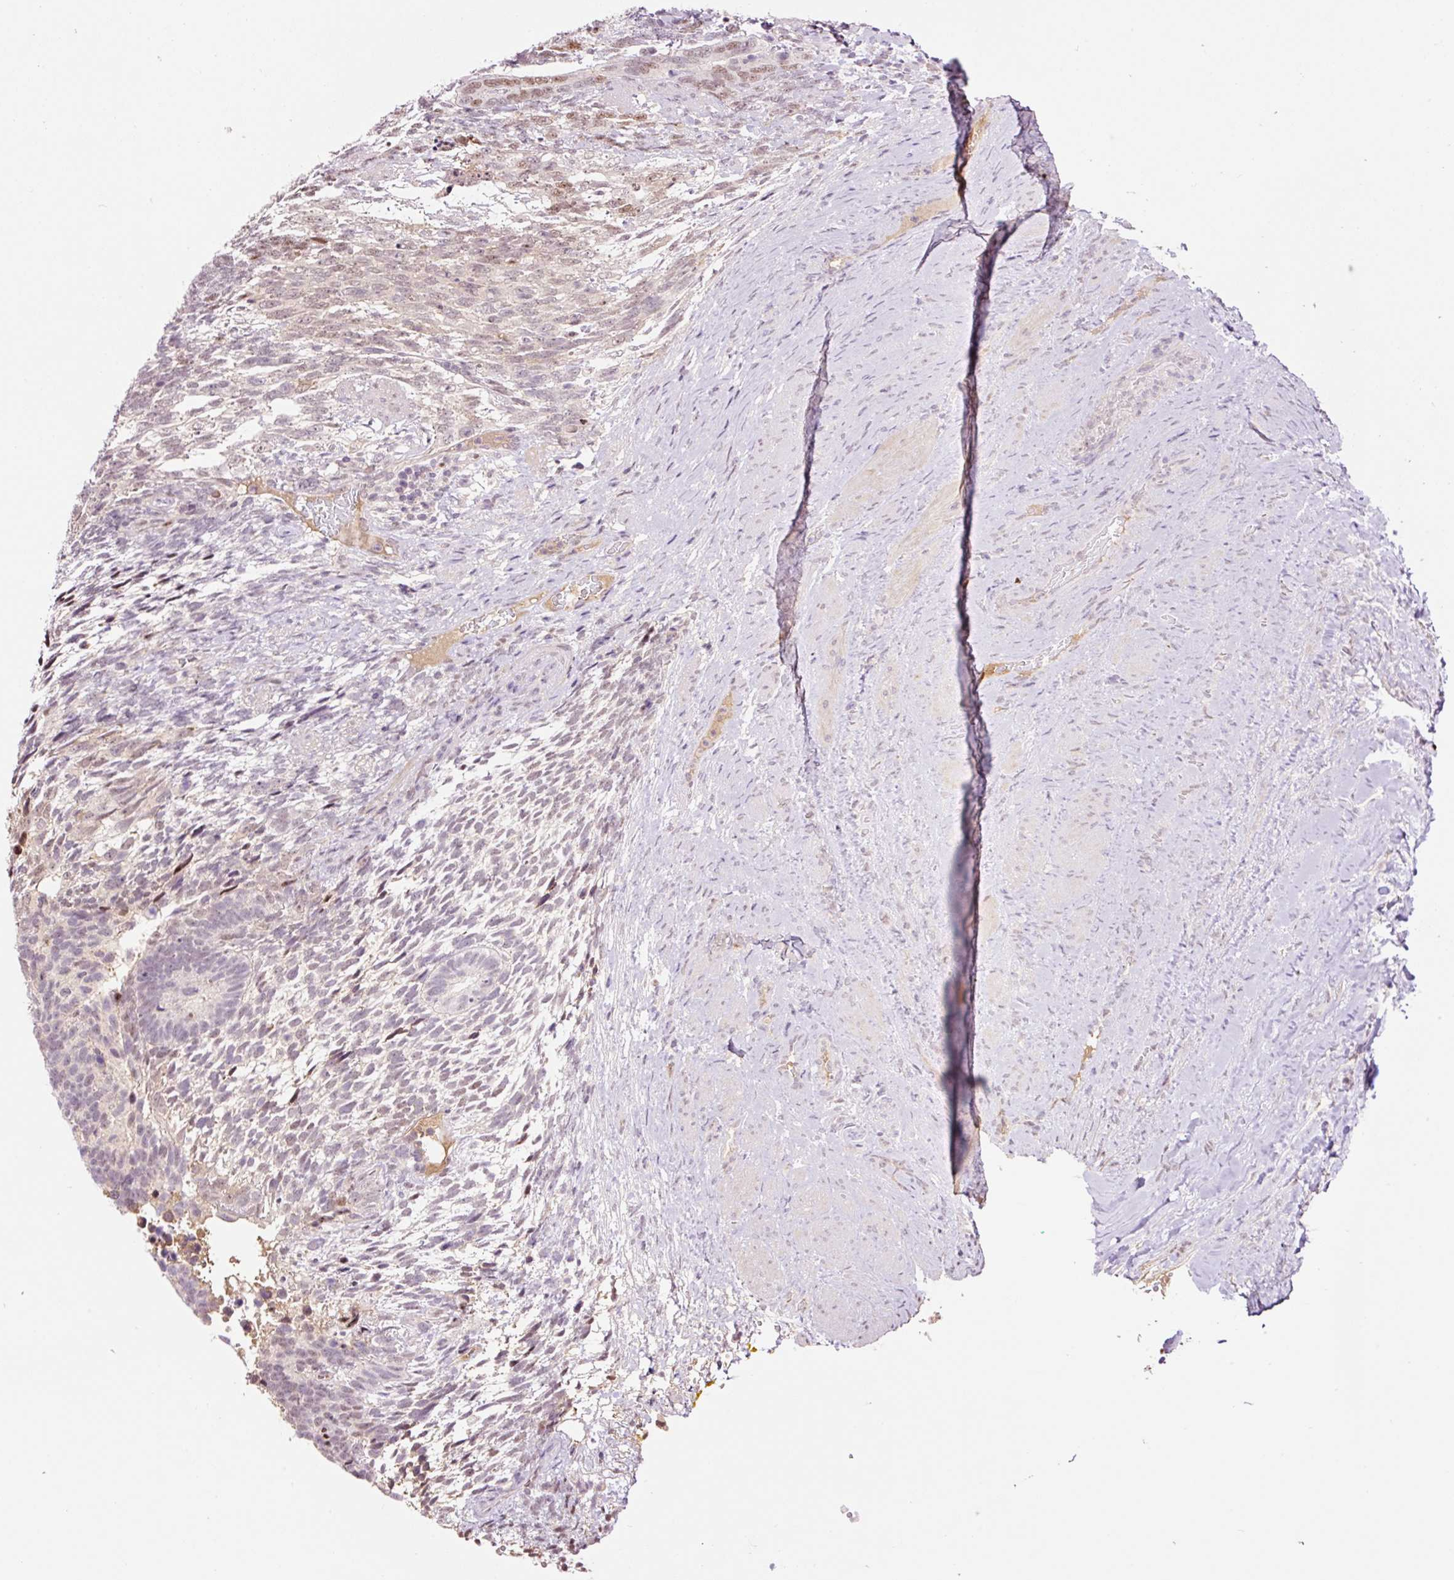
{"staining": {"intensity": "weak", "quantity": "<25%", "location": "cytoplasmic/membranous,nuclear"}, "tissue": "testis cancer", "cell_type": "Tumor cells", "image_type": "cancer", "snomed": [{"axis": "morphology", "description": "Carcinoma, Embryonal, NOS"}, {"axis": "topography", "description": "Testis"}], "caption": "Histopathology image shows no significant protein staining in tumor cells of embryonal carcinoma (testis).", "gene": "DPPA4", "patient": {"sex": "male", "age": 23}}